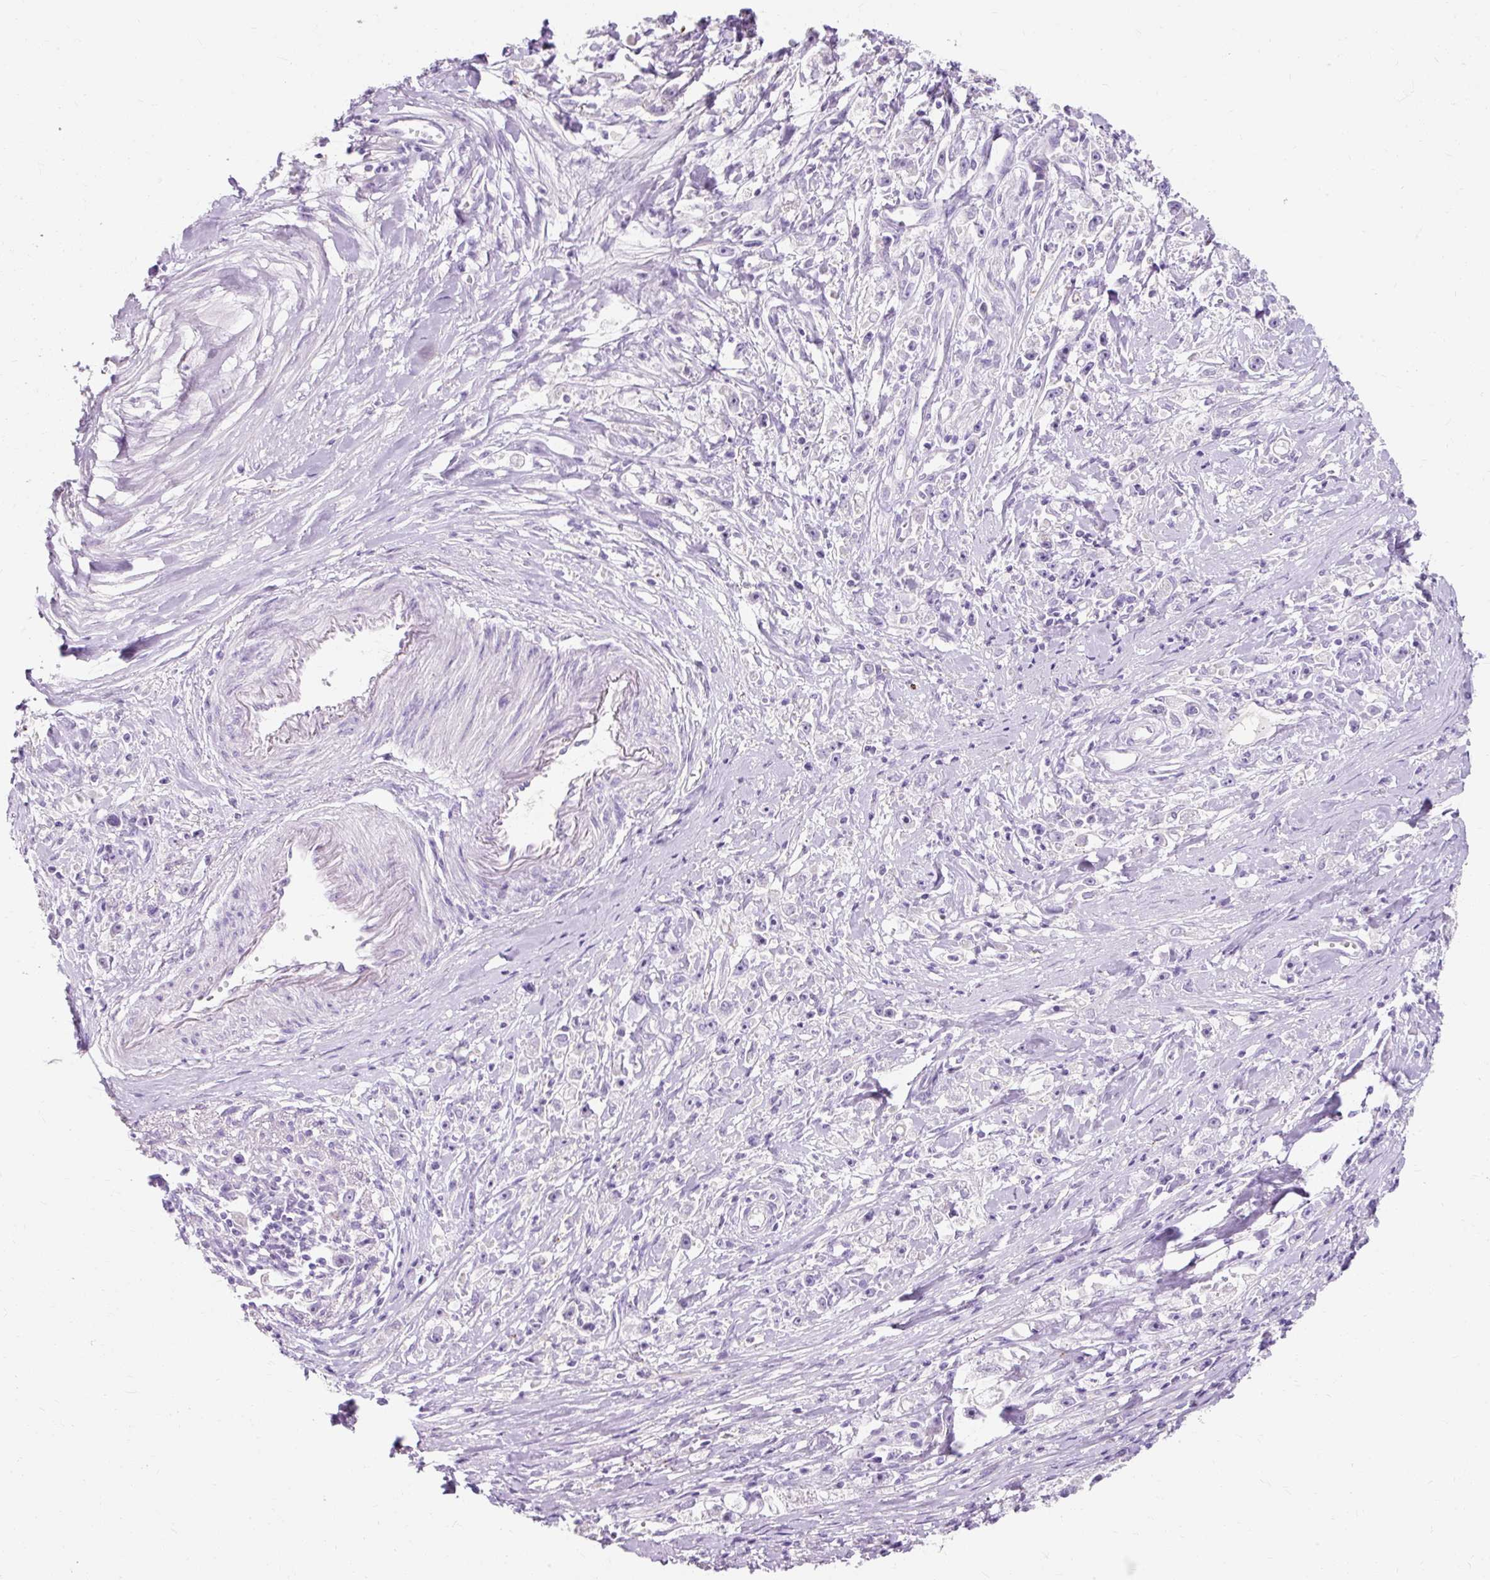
{"staining": {"intensity": "negative", "quantity": "none", "location": "none"}, "tissue": "stomach cancer", "cell_type": "Tumor cells", "image_type": "cancer", "snomed": [{"axis": "morphology", "description": "Adenocarcinoma, NOS"}, {"axis": "topography", "description": "Stomach"}], "caption": "Immunohistochemistry (IHC) histopathology image of stomach adenocarcinoma stained for a protein (brown), which reveals no staining in tumor cells. (Immunohistochemistry, brightfield microscopy, high magnification).", "gene": "CLDN25", "patient": {"sex": "female", "age": 59}}